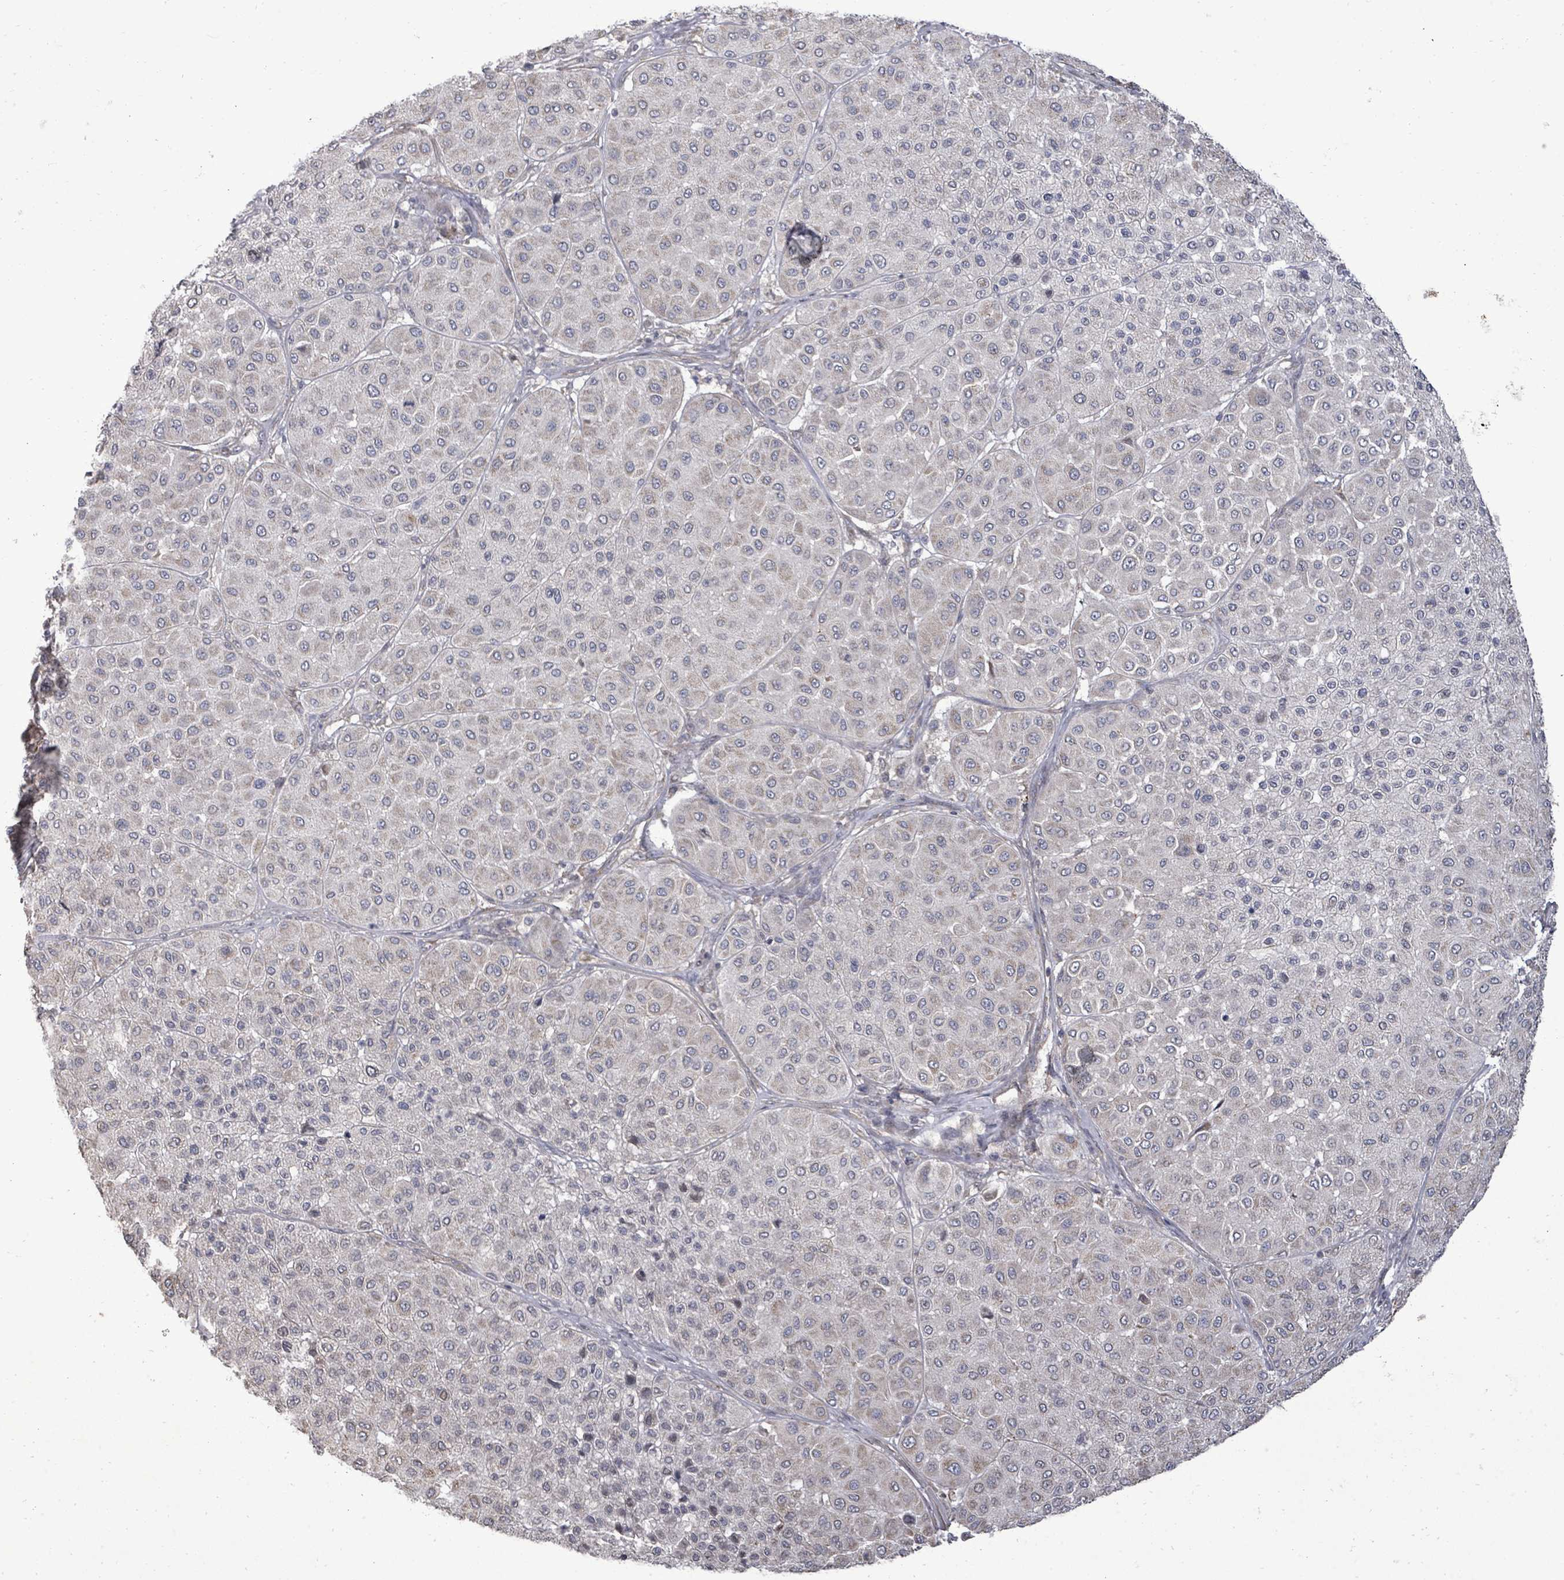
{"staining": {"intensity": "negative", "quantity": "none", "location": "none"}, "tissue": "melanoma", "cell_type": "Tumor cells", "image_type": "cancer", "snomed": [{"axis": "morphology", "description": "Malignant melanoma, Metastatic site"}, {"axis": "topography", "description": "Smooth muscle"}], "caption": "Immunohistochemistry (IHC) micrograph of malignant melanoma (metastatic site) stained for a protein (brown), which displays no positivity in tumor cells.", "gene": "POMGNT2", "patient": {"sex": "male", "age": 41}}